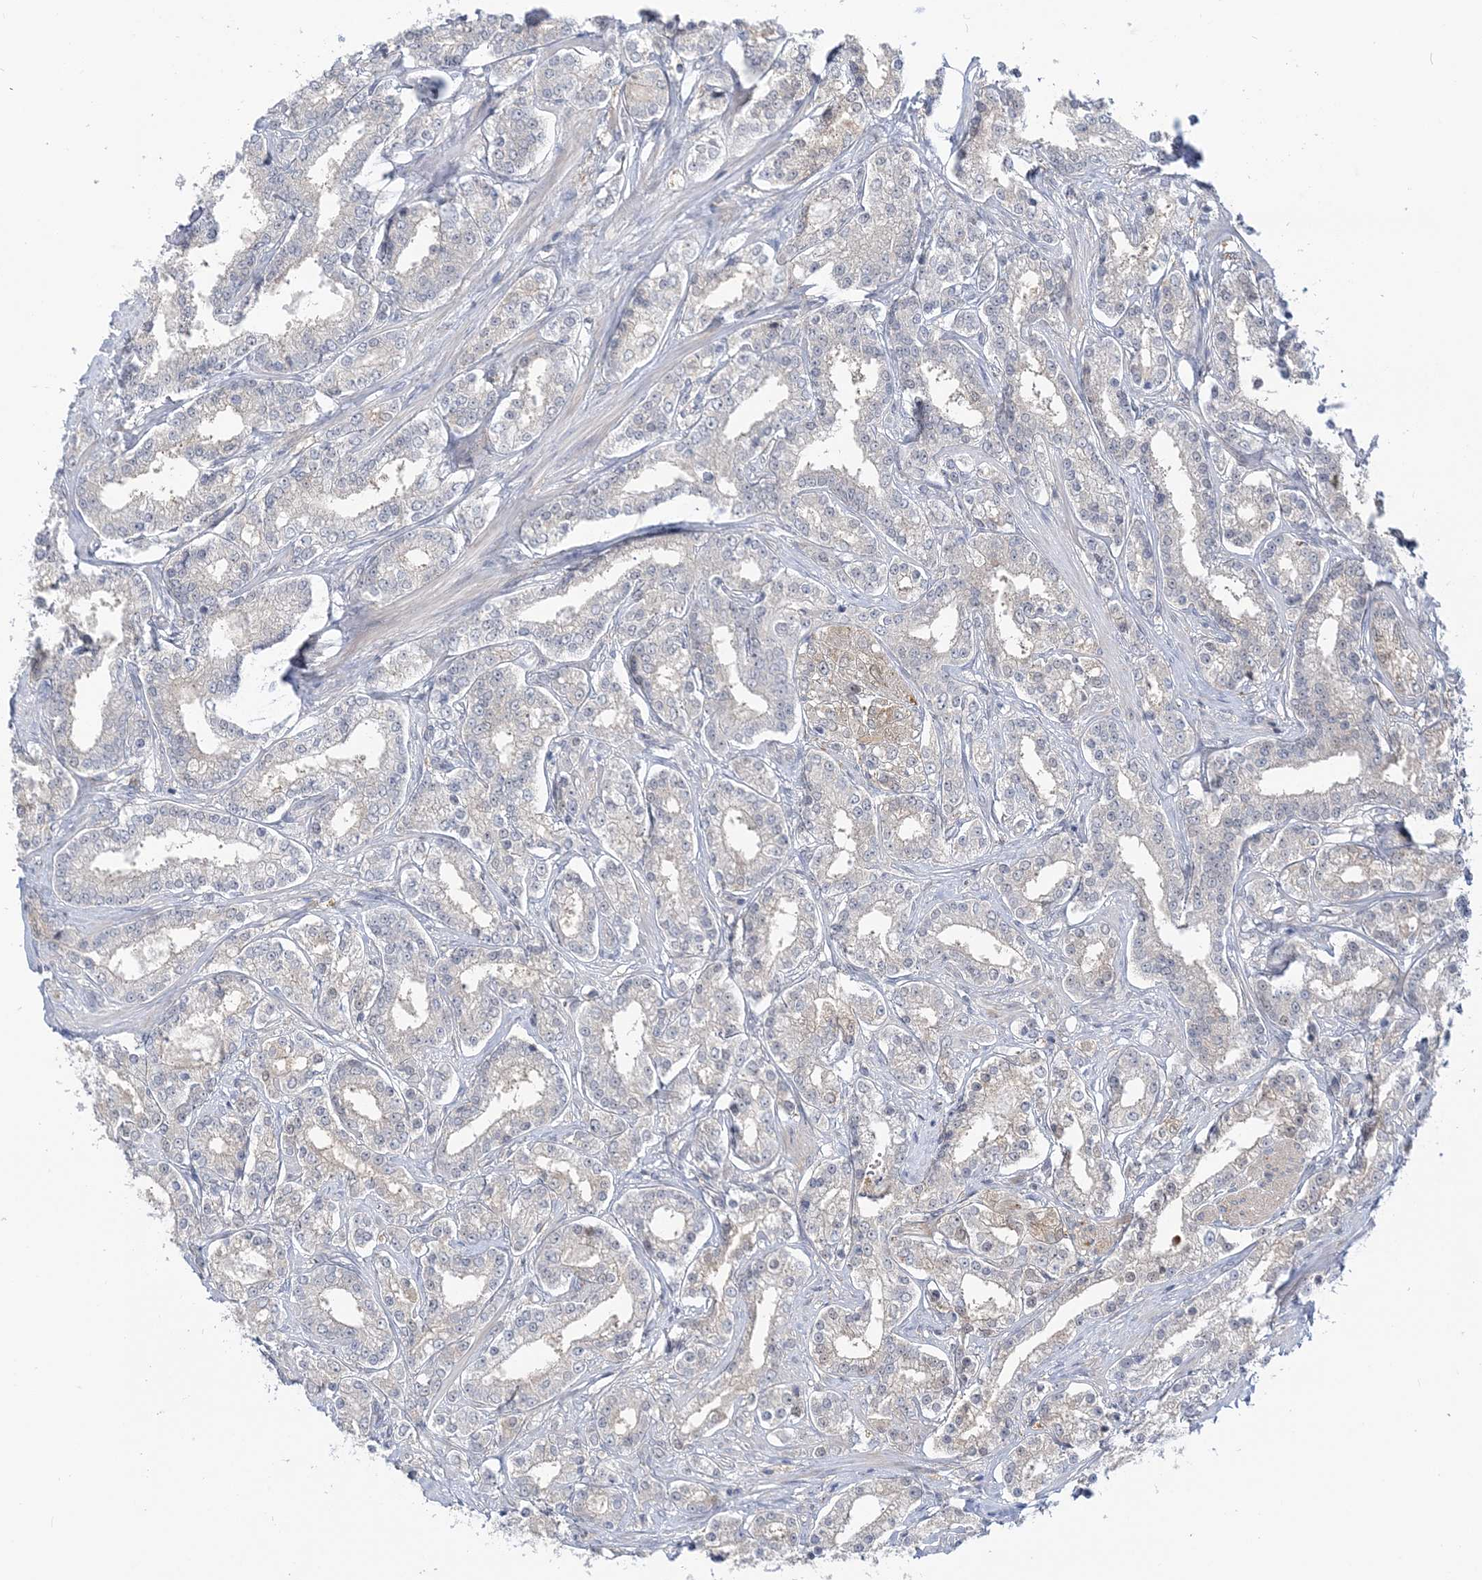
{"staining": {"intensity": "negative", "quantity": "none", "location": "none"}, "tissue": "prostate cancer", "cell_type": "Tumor cells", "image_type": "cancer", "snomed": [{"axis": "morphology", "description": "Normal tissue, NOS"}, {"axis": "morphology", "description": "Adenocarcinoma, High grade"}, {"axis": "topography", "description": "Prostate"}], "caption": "DAB immunohistochemical staining of high-grade adenocarcinoma (prostate) shows no significant expression in tumor cells.", "gene": "THADA", "patient": {"sex": "male", "age": 83}}